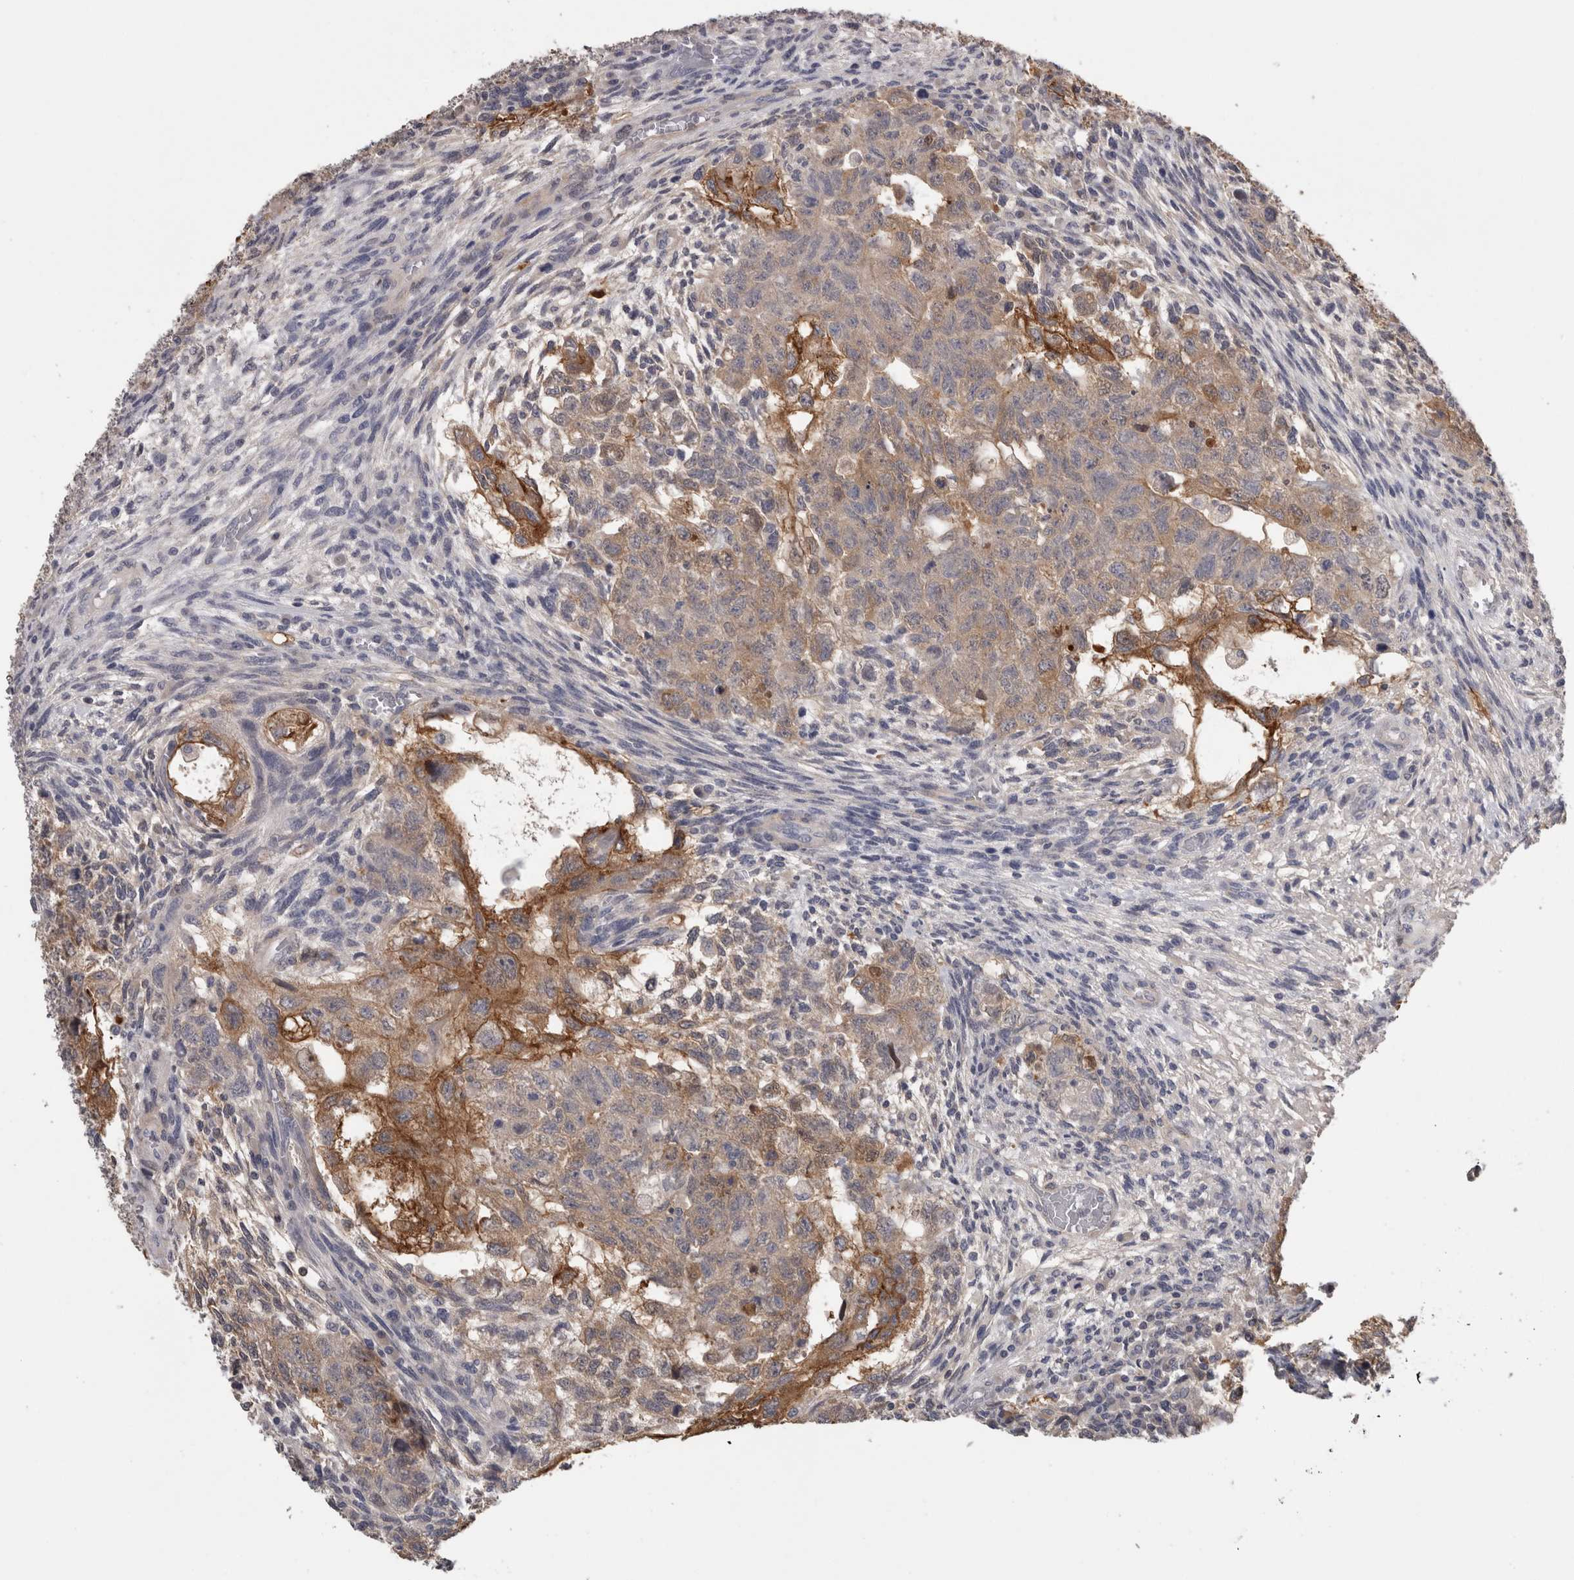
{"staining": {"intensity": "moderate", "quantity": "<25%", "location": "cytoplasmic/membranous"}, "tissue": "testis cancer", "cell_type": "Tumor cells", "image_type": "cancer", "snomed": [{"axis": "morphology", "description": "Normal tissue, NOS"}, {"axis": "morphology", "description": "Carcinoma, Embryonal, NOS"}, {"axis": "topography", "description": "Testis"}], "caption": "A brown stain highlights moderate cytoplasmic/membranous positivity of a protein in embryonal carcinoma (testis) tumor cells.", "gene": "TCAP", "patient": {"sex": "male", "age": 36}}